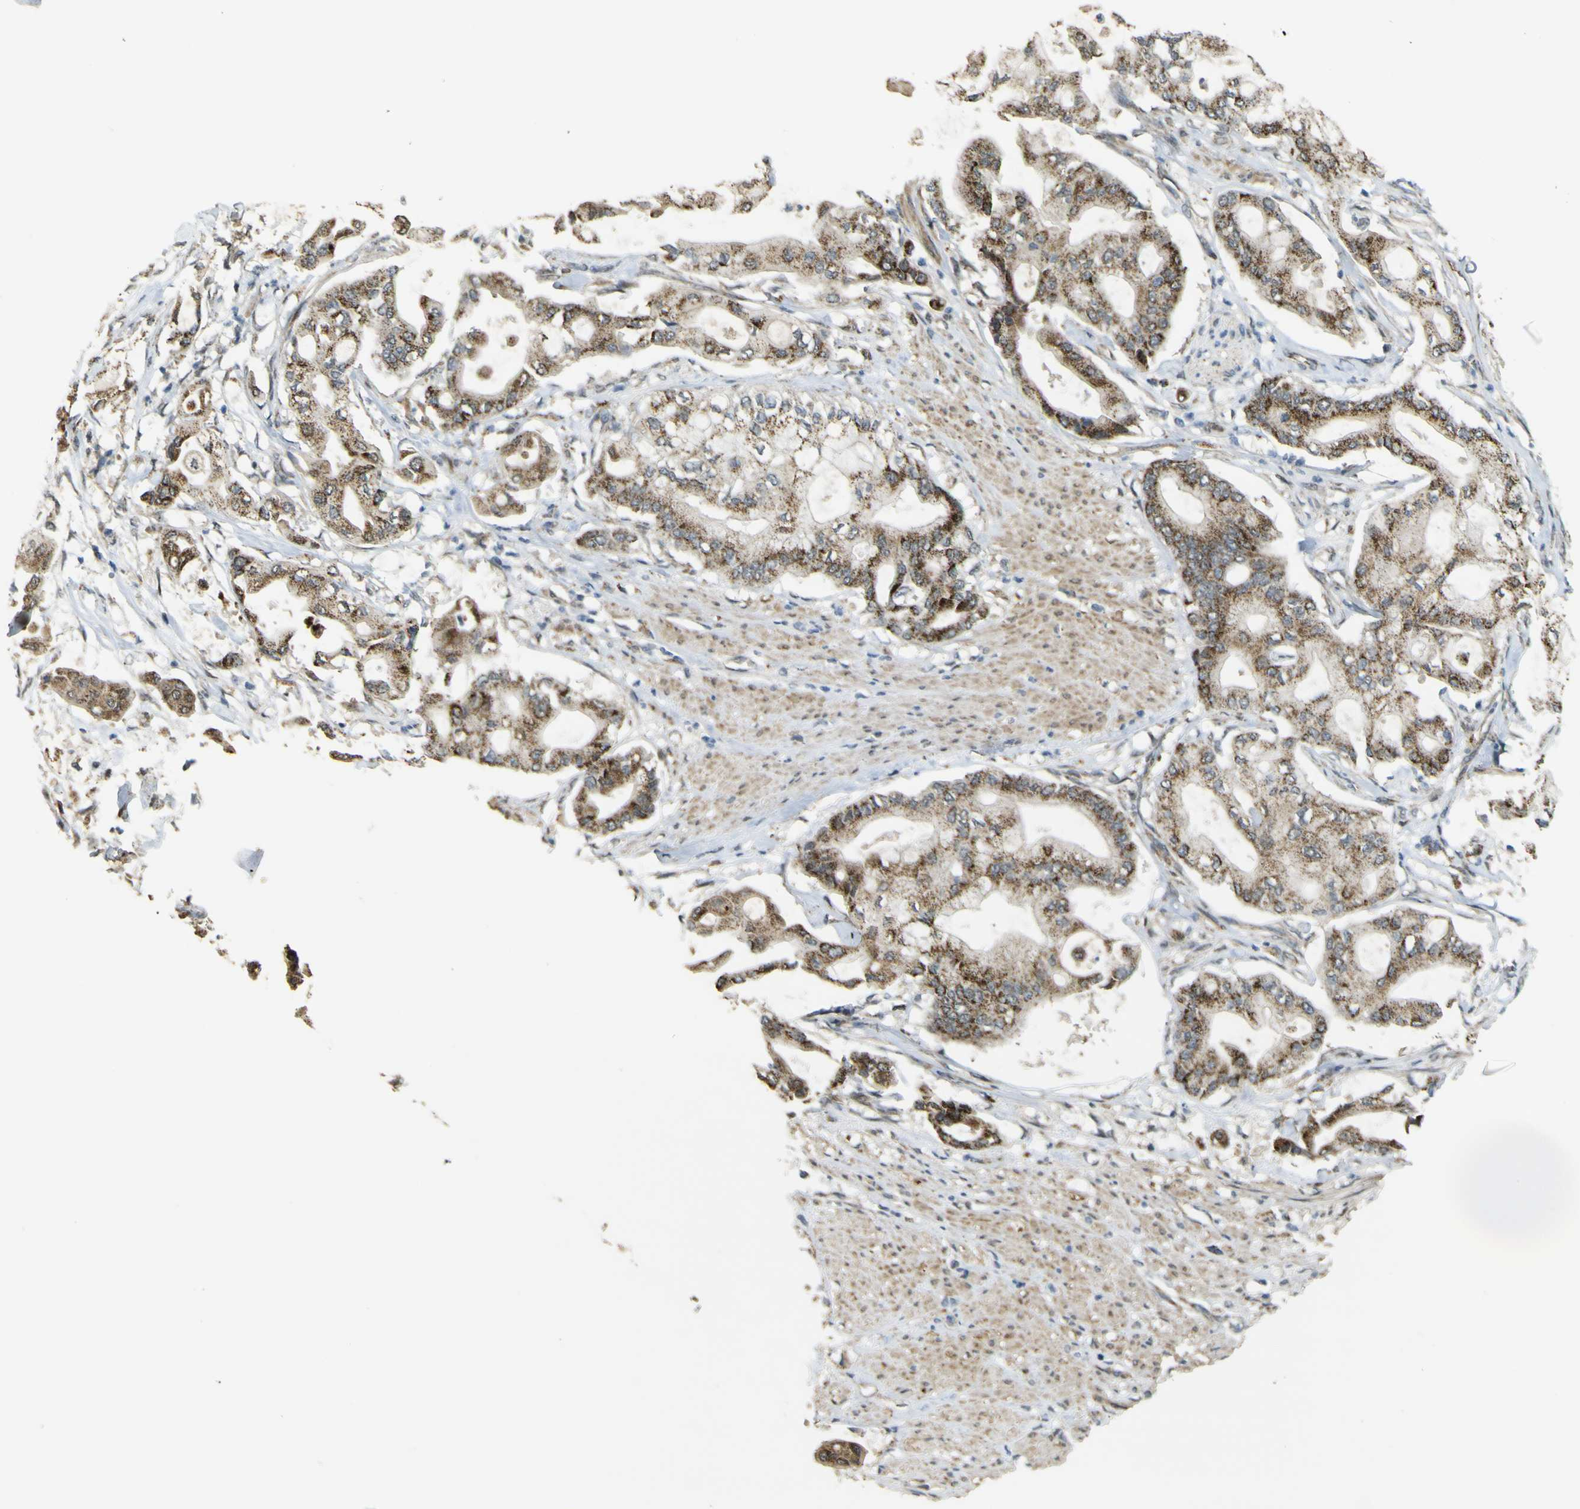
{"staining": {"intensity": "strong", "quantity": ">75%", "location": "cytoplasmic/membranous"}, "tissue": "pancreatic cancer", "cell_type": "Tumor cells", "image_type": "cancer", "snomed": [{"axis": "morphology", "description": "Adenocarcinoma, NOS"}, {"axis": "morphology", "description": "Adenocarcinoma, metastatic, NOS"}, {"axis": "topography", "description": "Lymph node"}, {"axis": "topography", "description": "Pancreas"}, {"axis": "topography", "description": "Duodenum"}], "caption": "Strong cytoplasmic/membranous protein staining is identified in approximately >75% of tumor cells in pancreatic cancer (metastatic adenocarcinoma).", "gene": "ACBD5", "patient": {"sex": "female", "age": 64}}